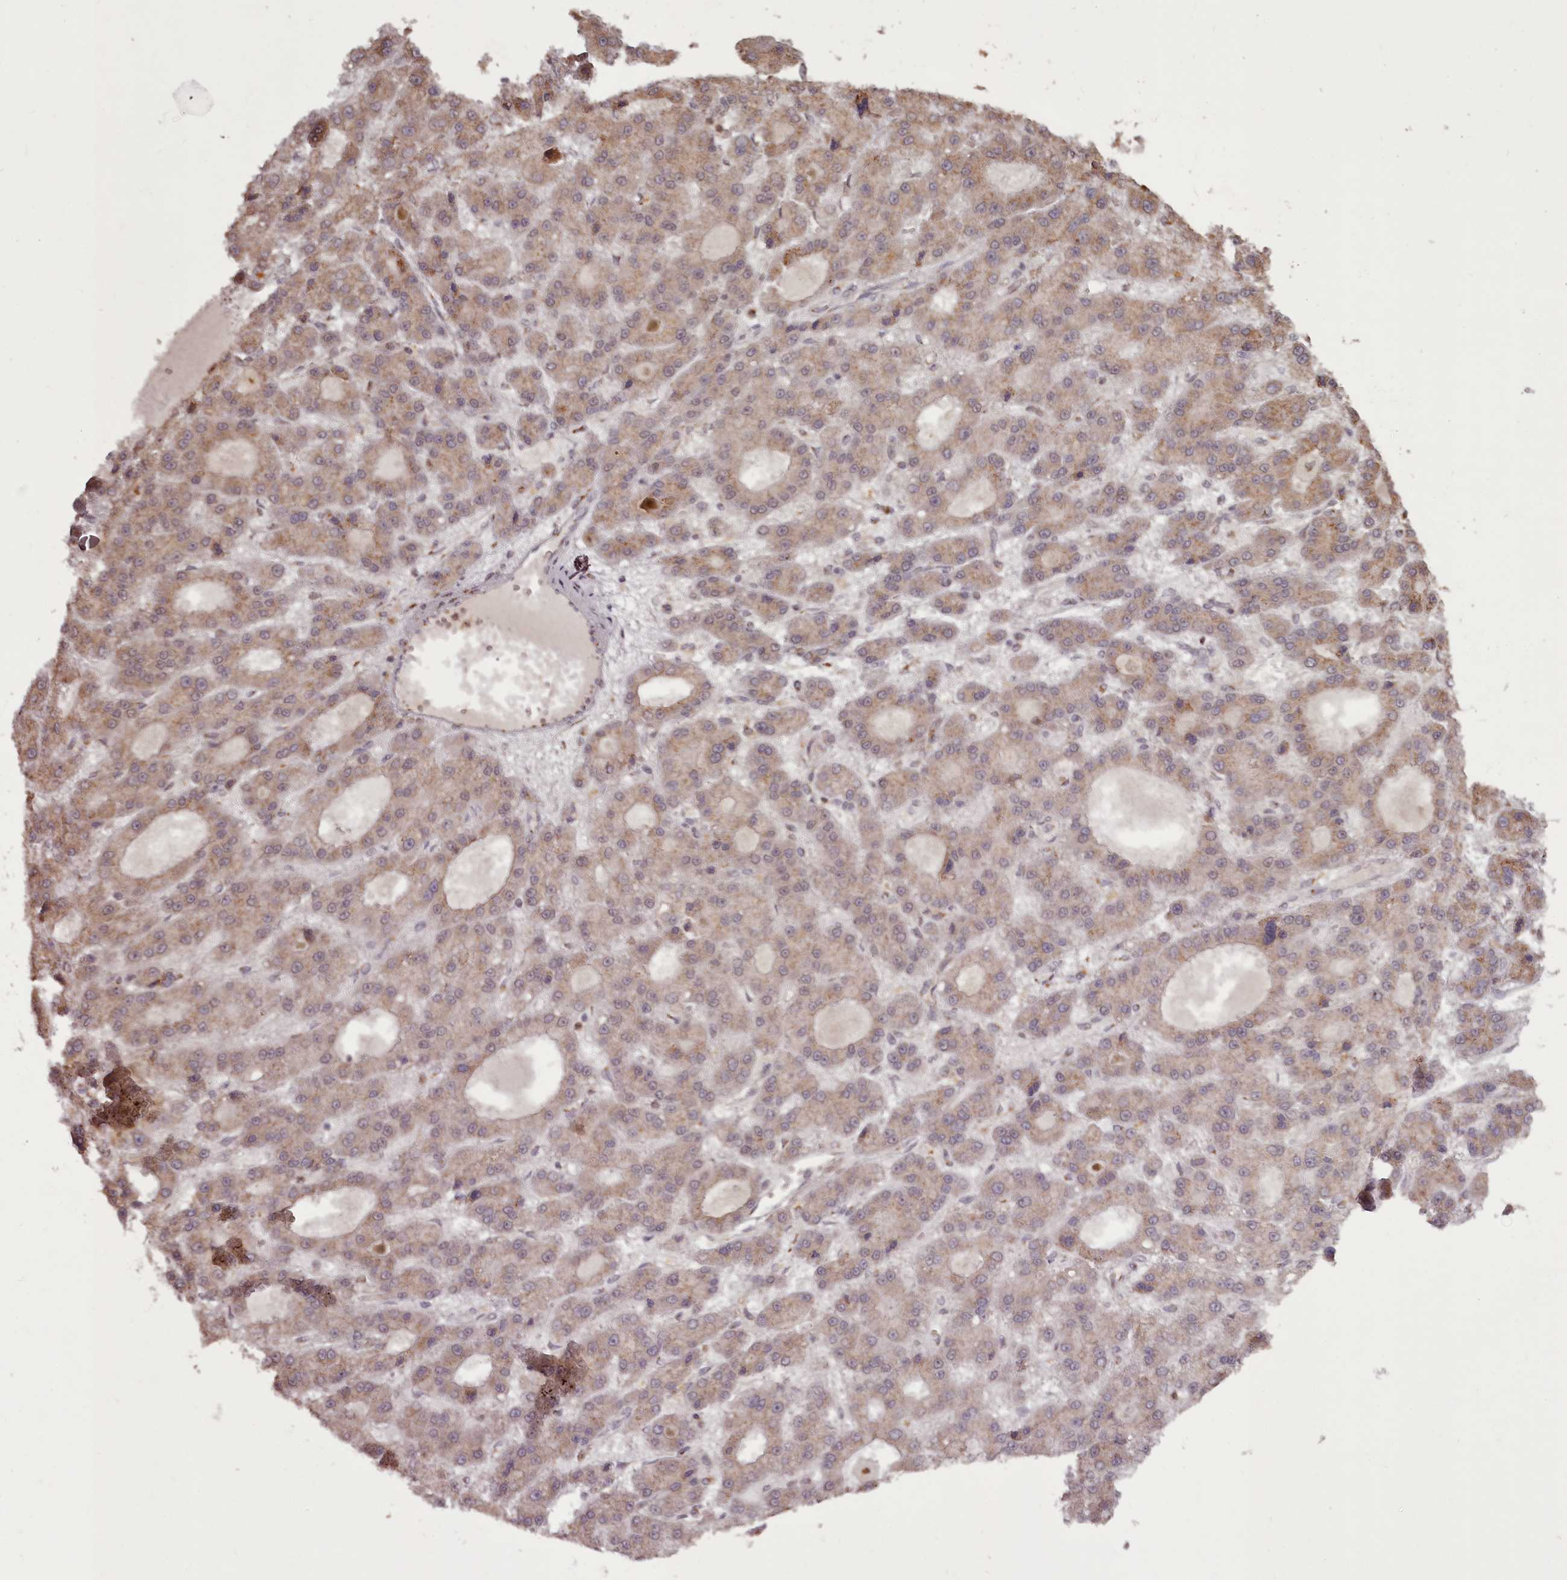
{"staining": {"intensity": "weak", "quantity": ">75%", "location": "cytoplasmic/membranous"}, "tissue": "liver cancer", "cell_type": "Tumor cells", "image_type": "cancer", "snomed": [{"axis": "morphology", "description": "Carcinoma, Hepatocellular, NOS"}, {"axis": "topography", "description": "Liver"}], "caption": "Liver hepatocellular carcinoma stained for a protein exhibits weak cytoplasmic/membranous positivity in tumor cells. (DAB (3,3'-diaminobenzidine) = brown stain, brightfield microscopy at high magnification).", "gene": "CEP83", "patient": {"sex": "male", "age": 70}}